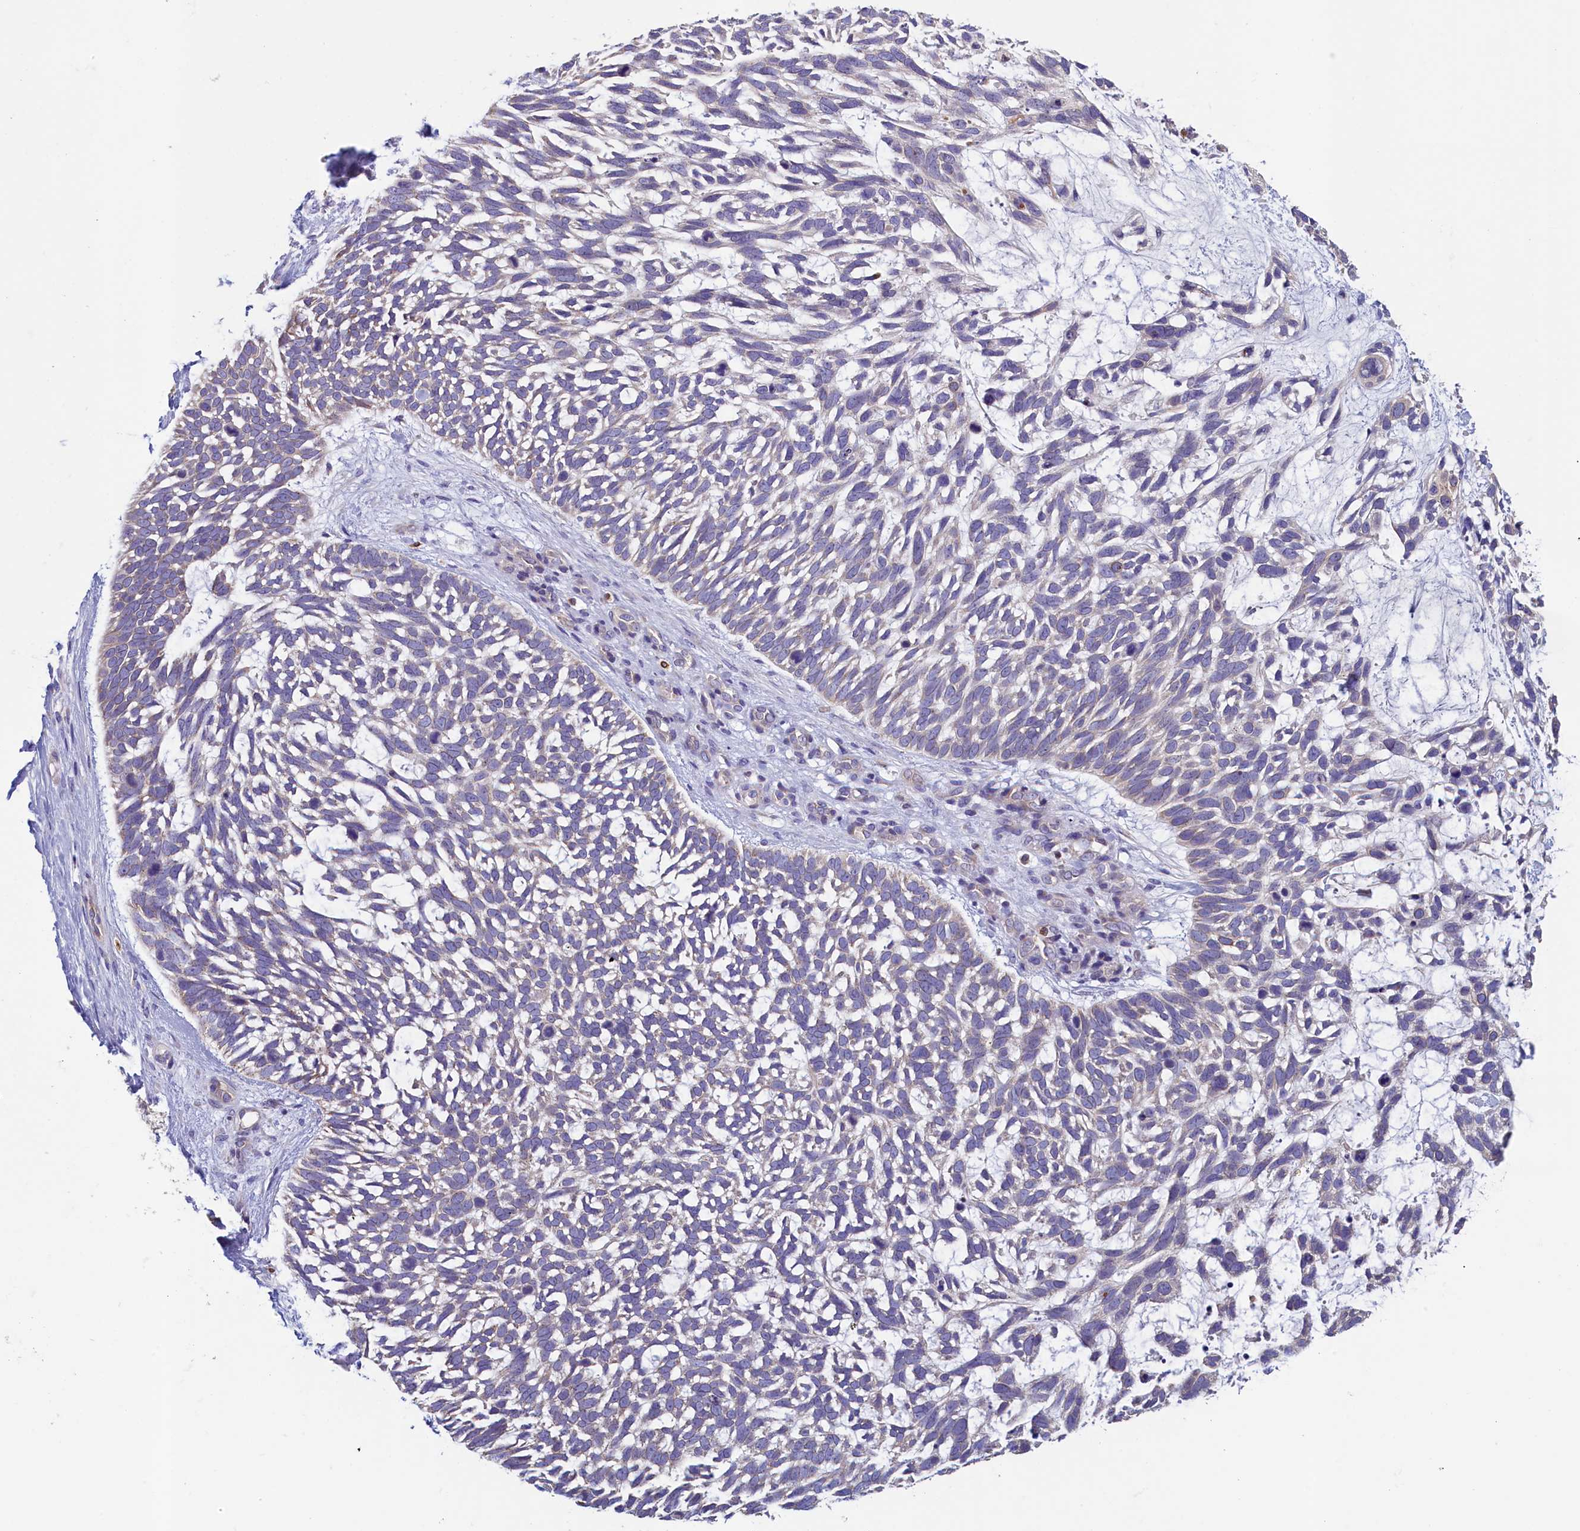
{"staining": {"intensity": "weak", "quantity": "<25%", "location": "cytoplasmic/membranous"}, "tissue": "skin cancer", "cell_type": "Tumor cells", "image_type": "cancer", "snomed": [{"axis": "morphology", "description": "Basal cell carcinoma"}, {"axis": "topography", "description": "Skin"}], "caption": "Photomicrograph shows no protein positivity in tumor cells of skin basal cell carcinoma tissue.", "gene": "TRAF3IP3", "patient": {"sex": "male", "age": 88}}